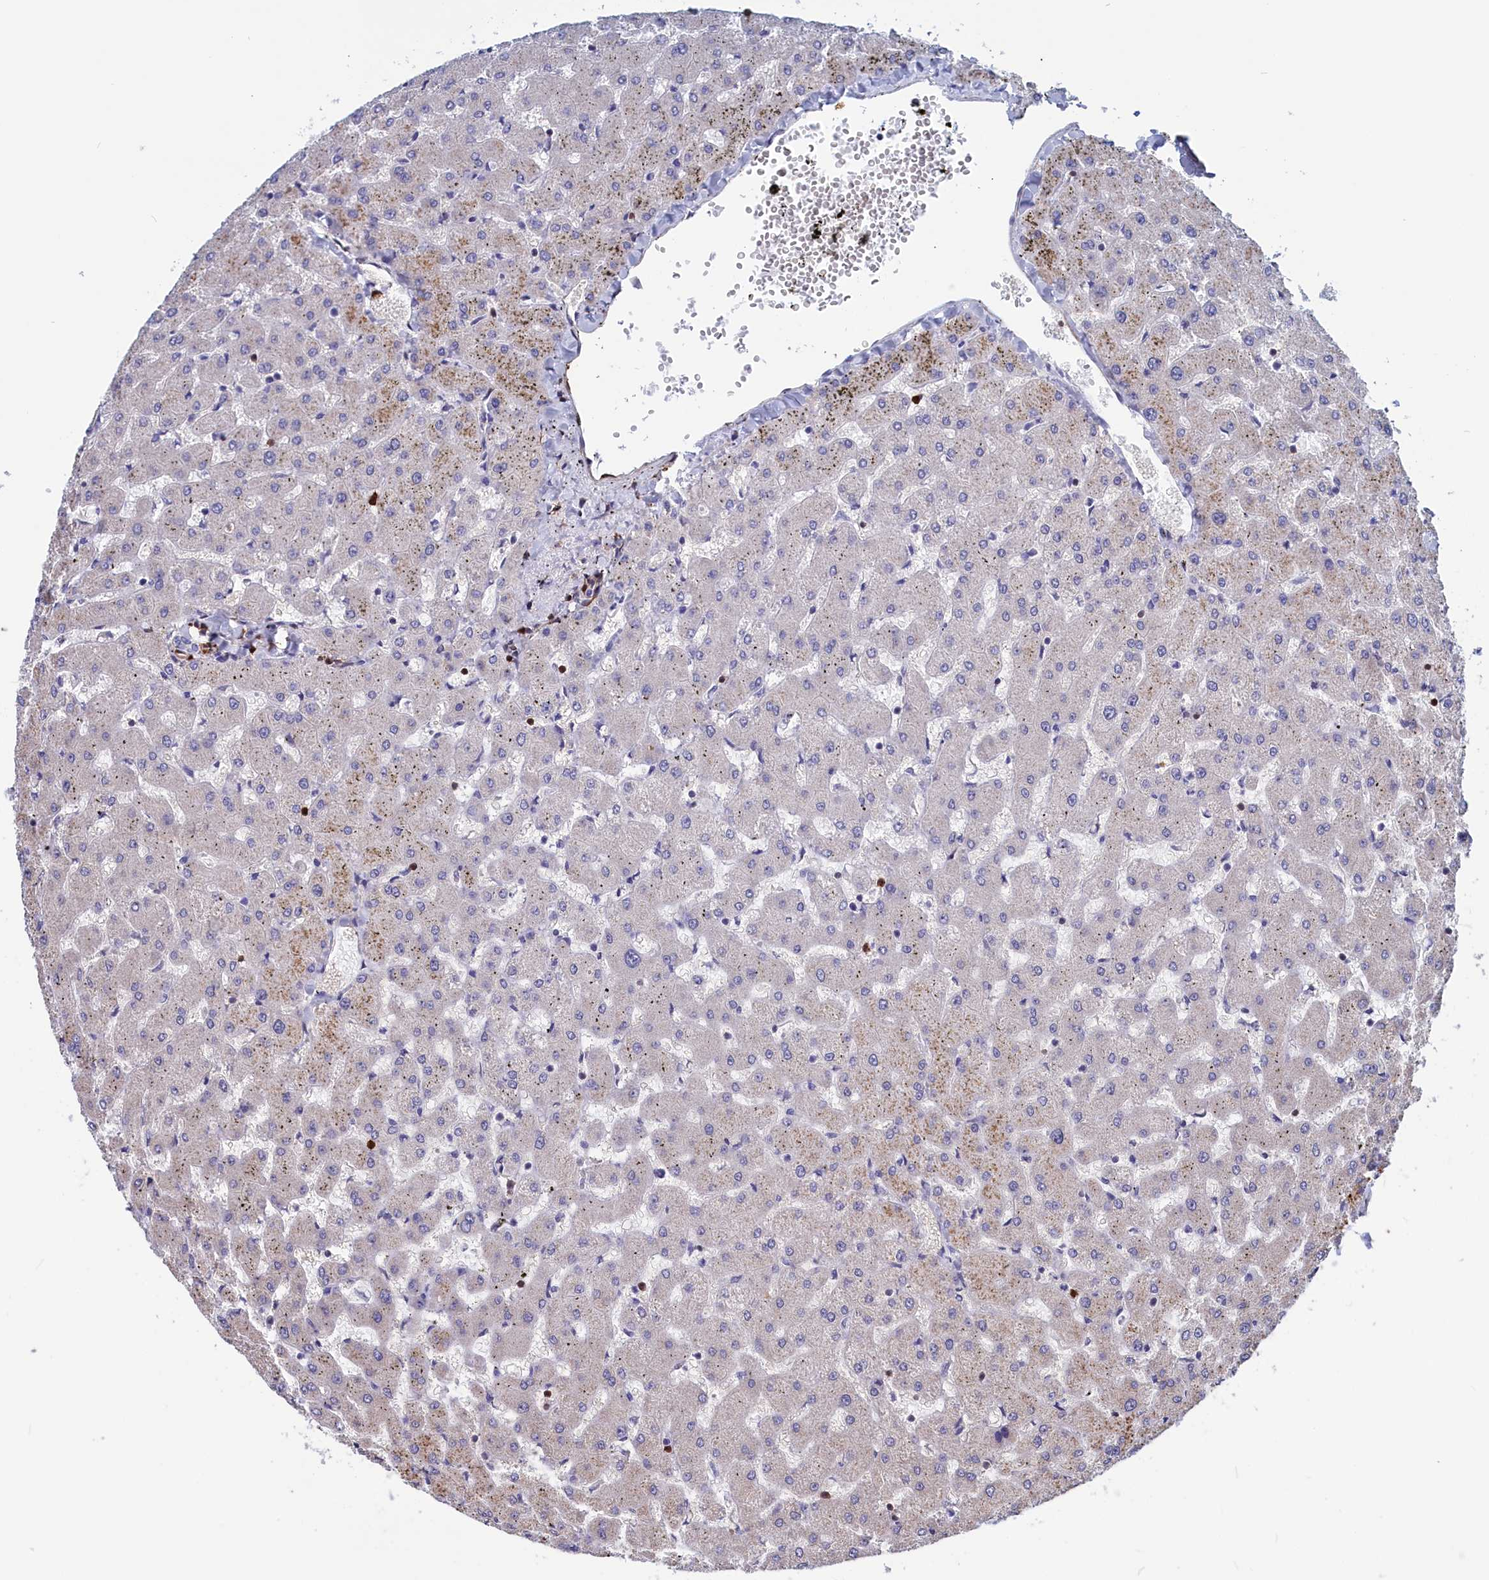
{"staining": {"intensity": "negative", "quantity": "none", "location": "none"}, "tissue": "liver", "cell_type": "Cholangiocytes", "image_type": "normal", "snomed": [{"axis": "morphology", "description": "Normal tissue, NOS"}, {"axis": "topography", "description": "Liver"}], "caption": "DAB immunohistochemical staining of benign liver exhibits no significant positivity in cholangiocytes. (DAB (3,3'-diaminobenzidine) IHC with hematoxylin counter stain).", "gene": "CRIP1", "patient": {"sex": "female", "age": 63}}